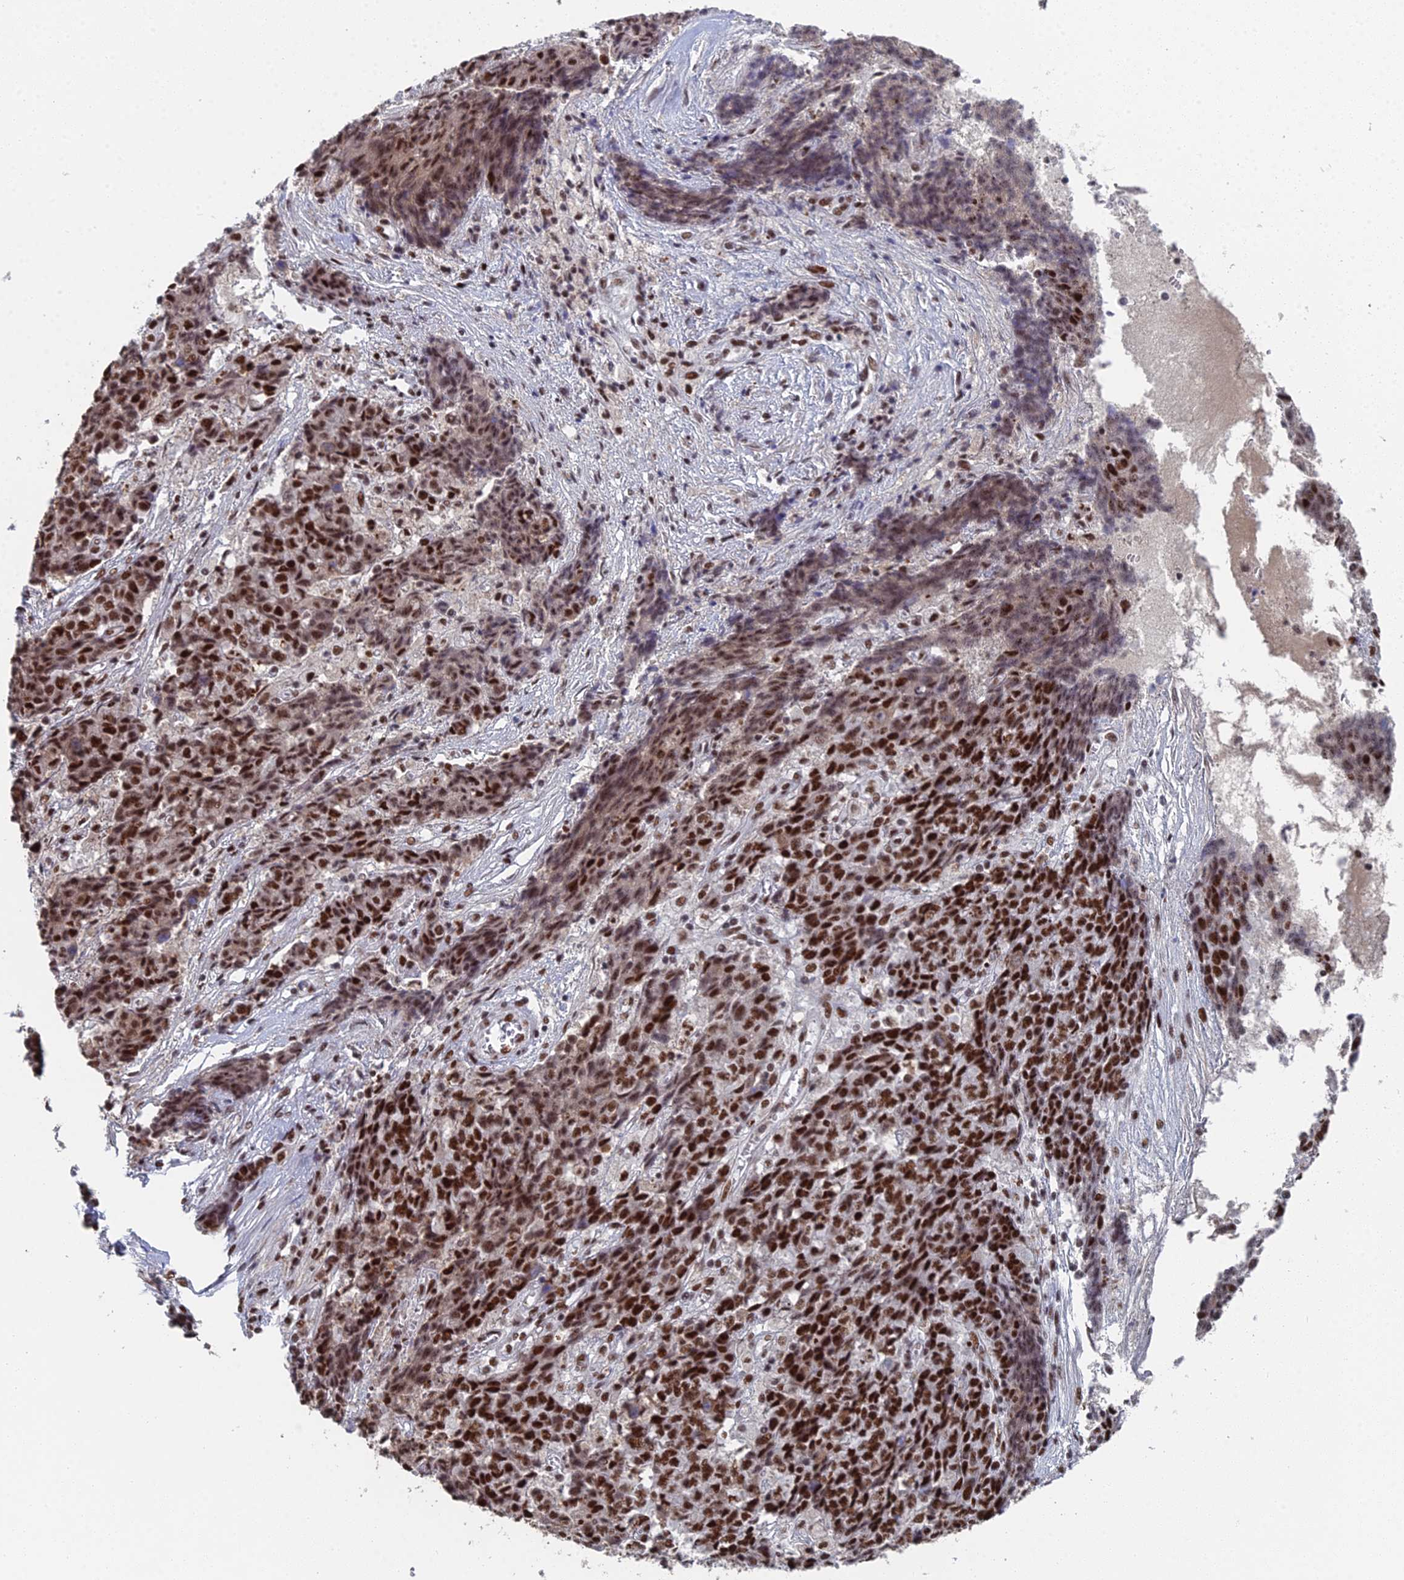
{"staining": {"intensity": "strong", "quantity": ">75%", "location": "nuclear"}, "tissue": "ovarian cancer", "cell_type": "Tumor cells", "image_type": "cancer", "snomed": [{"axis": "morphology", "description": "Carcinoma, endometroid"}, {"axis": "topography", "description": "Ovary"}], "caption": "Ovarian cancer tissue demonstrates strong nuclear positivity in approximately >75% of tumor cells, visualized by immunohistochemistry. (DAB (3,3'-diaminobenzidine) IHC with brightfield microscopy, high magnification).", "gene": "SF3B3", "patient": {"sex": "female", "age": 42}}